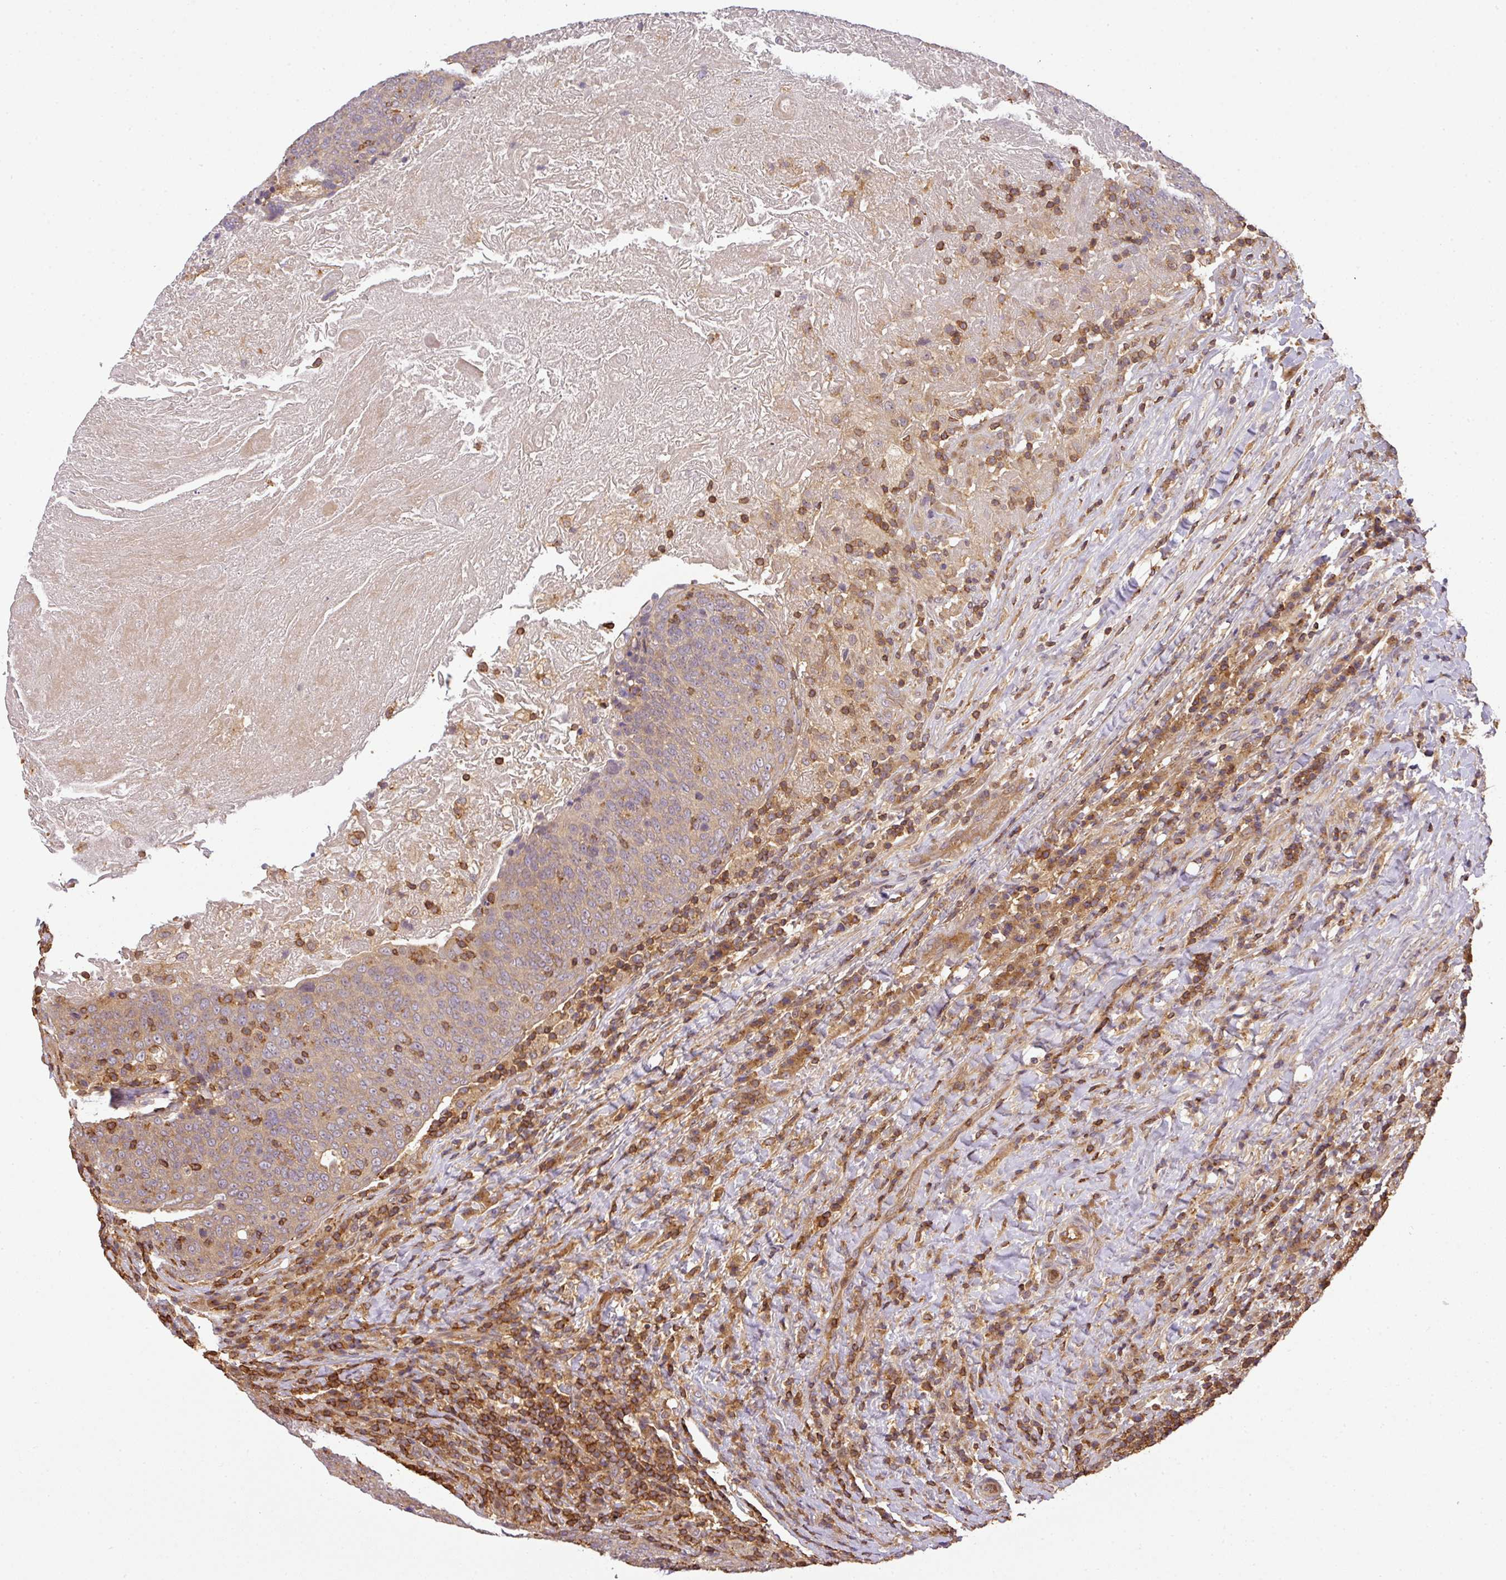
{"staining": {"intensity": "weak", "quantity": "<25%", "location": "cytoplasmic/membranous"}, "tissue": "head and neck cancer", "cell_type": "Tumor cells", "image_type": "cancer", "snomed": [{"axis": "morphology", "description": "Squamous cell carcinoma, NOS"}, {"axis": "morphology", "description": "Squamous cell carcinoma, metastatic, NOS"}, {"axis": "topography", "description": "Lymph node"}, {"axis": "topography", "description": "Head-Neck"}], "caption": "The photomicrograph demonstrates no significant positivity in tumor cells of head and neck cancer (metastatic squamous cell carcinoma).", "gene": "TCL1B", "patient": {"sex": "male", "age": 62}}